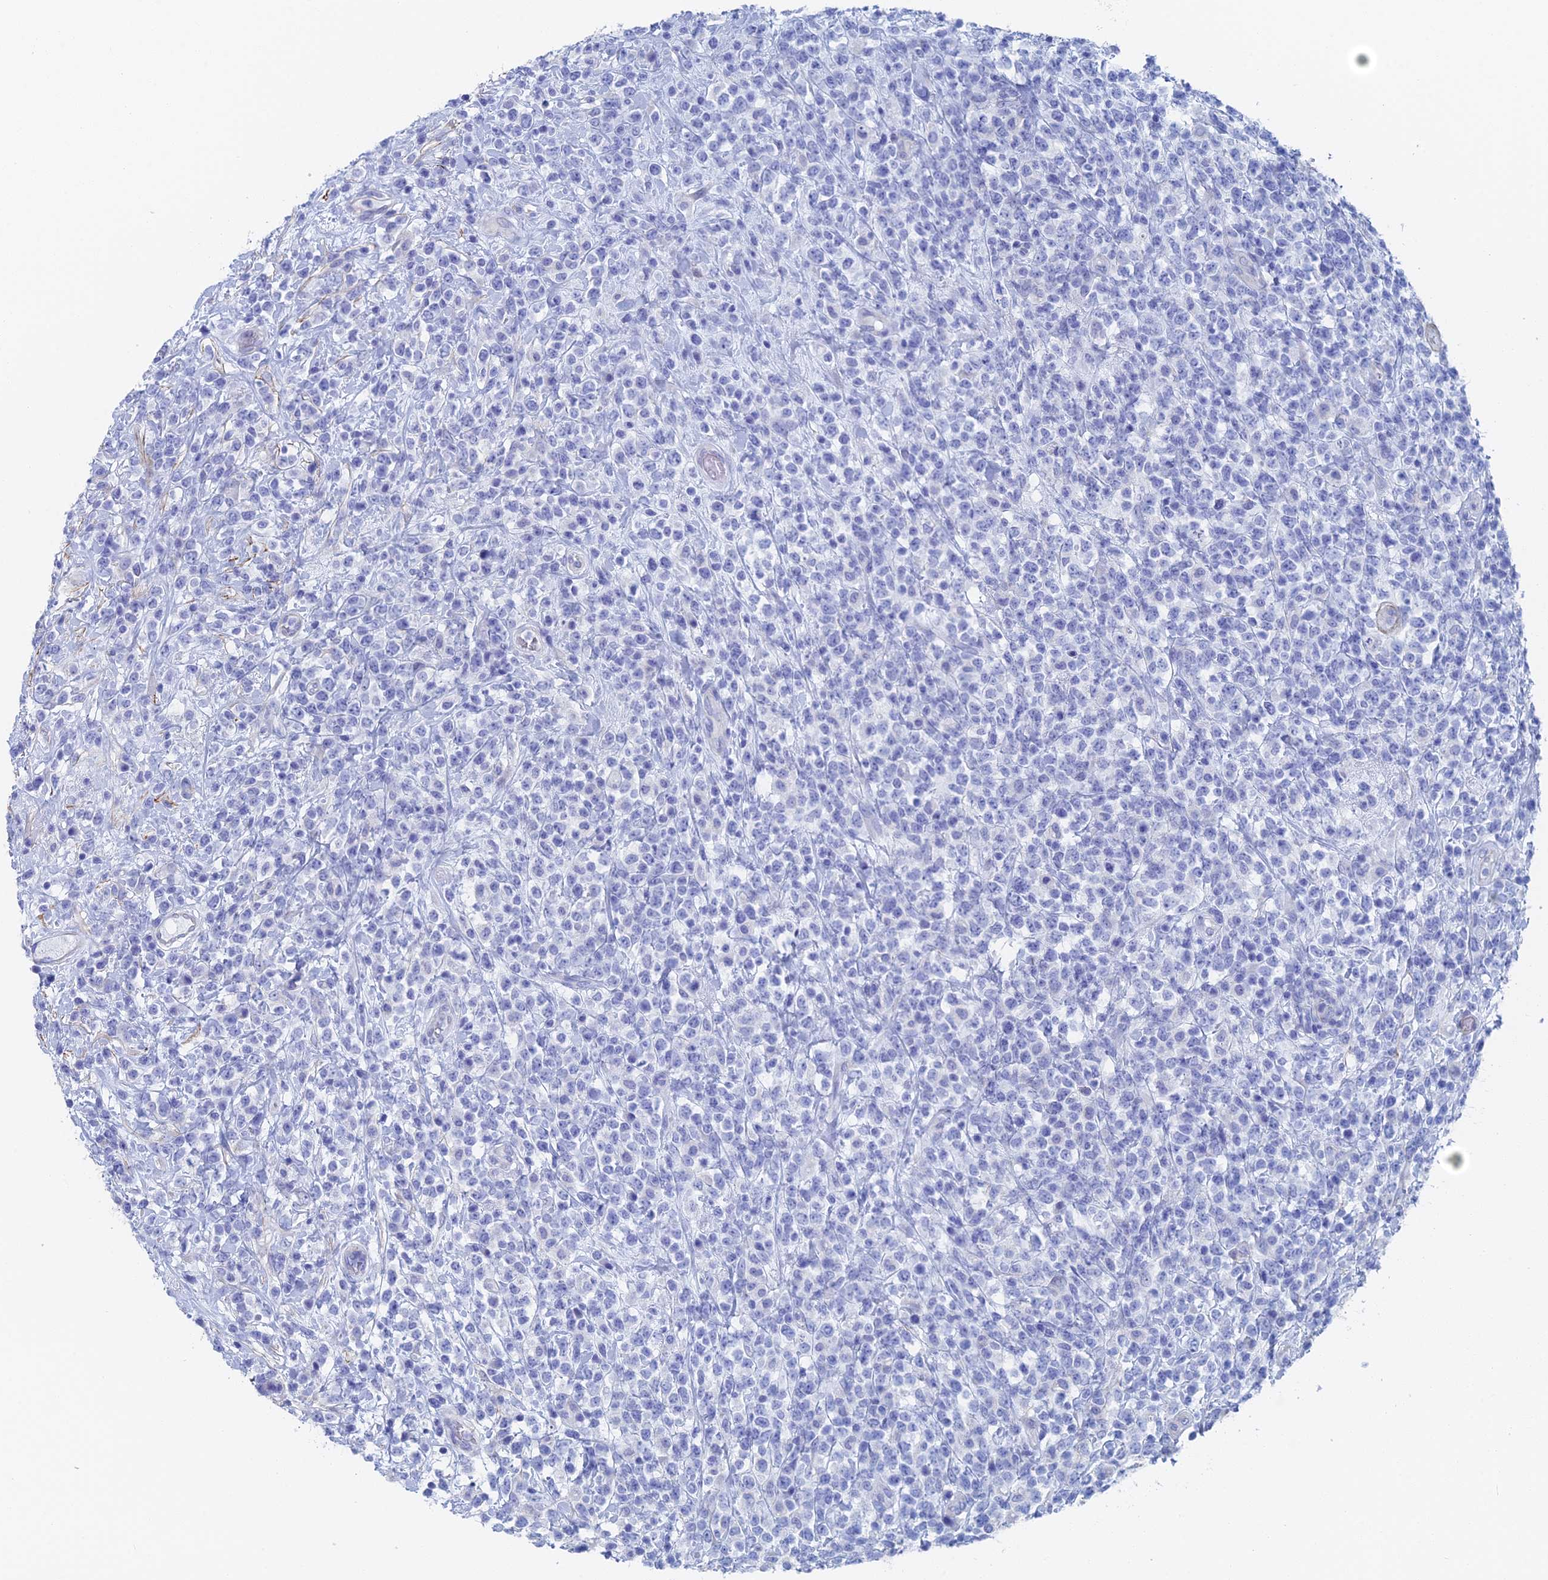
{"staining": {"intensity": "negative", "quantity": "none", "location": "none"}, "tissue": "lymphoma", "cell_type": "Tumor cells", "image_type": "cancer", "snomed": [{"axis": "morphology", "description": "Malignant lymphoma, non-Hodgkin's type, High grade"}, {"axis": "topography", "description": "Colon"}], "caption": "An image of human high-grade malignant lymphoma, non-Hodgkin's type is negative for staining in tumor cells.", "gene": "KCNK18", "patient": {"sex": "female", "age": 53}}